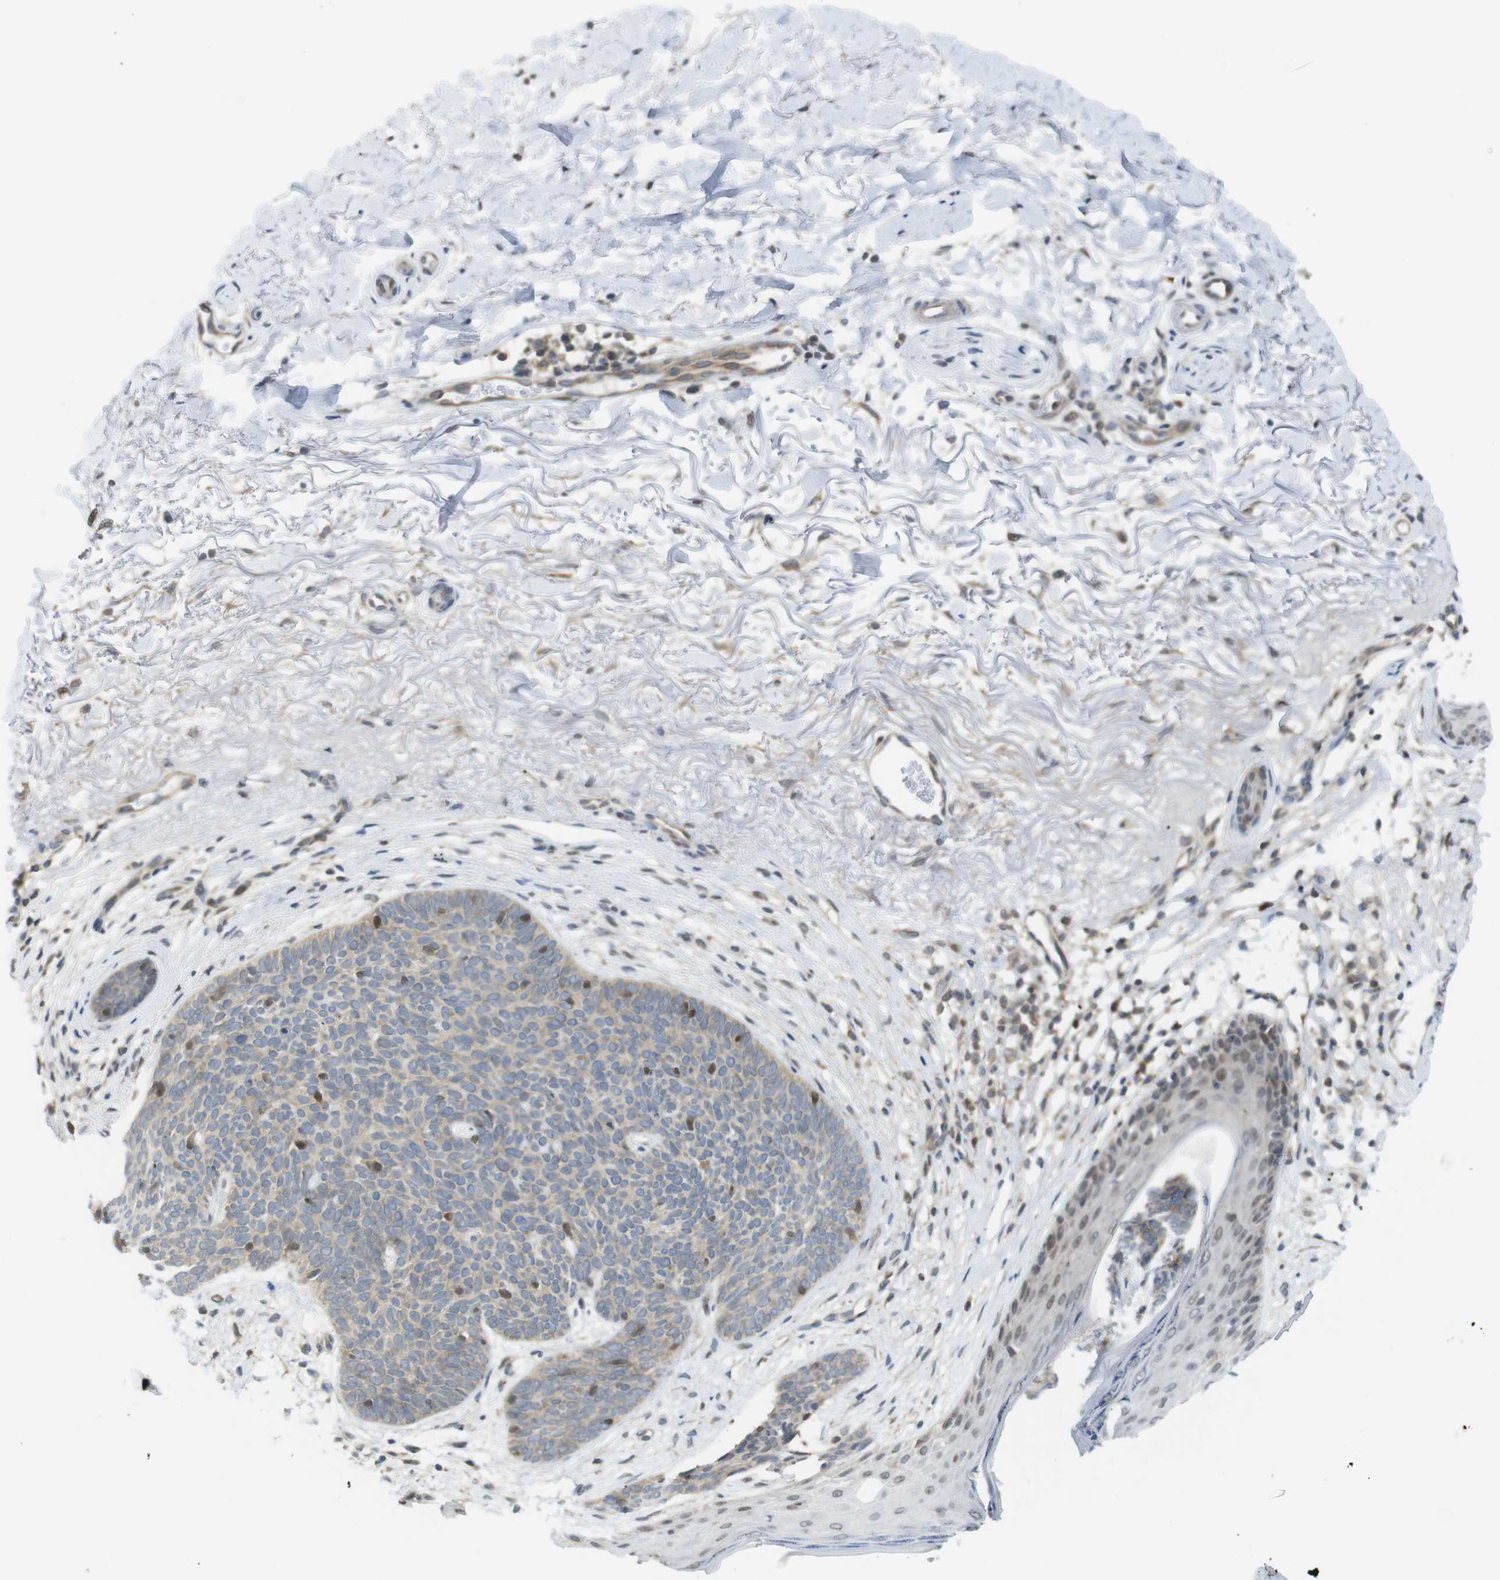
{"staining": {"intensity": "moderate", "quantity": "<25%", "location": "nuclear"}, "tissue": "skin cancer", "cell_type": "Tumor cells", "image_type": "cancer", "snomed": [{"axis": "morphology", "description": "Normal tissue, NOS"}, {"axis": "morphology", "description": "Basal cell carcinoma"}, {"axis": "topography", "description": "Skin"}], "caption": "Moderate nuclear positivity for a protein is seen in approximately <25% of tumor cells of skin cancer using IHC.", "gene": "RCC1", "patient": {"sex": "female", "age": 70}}